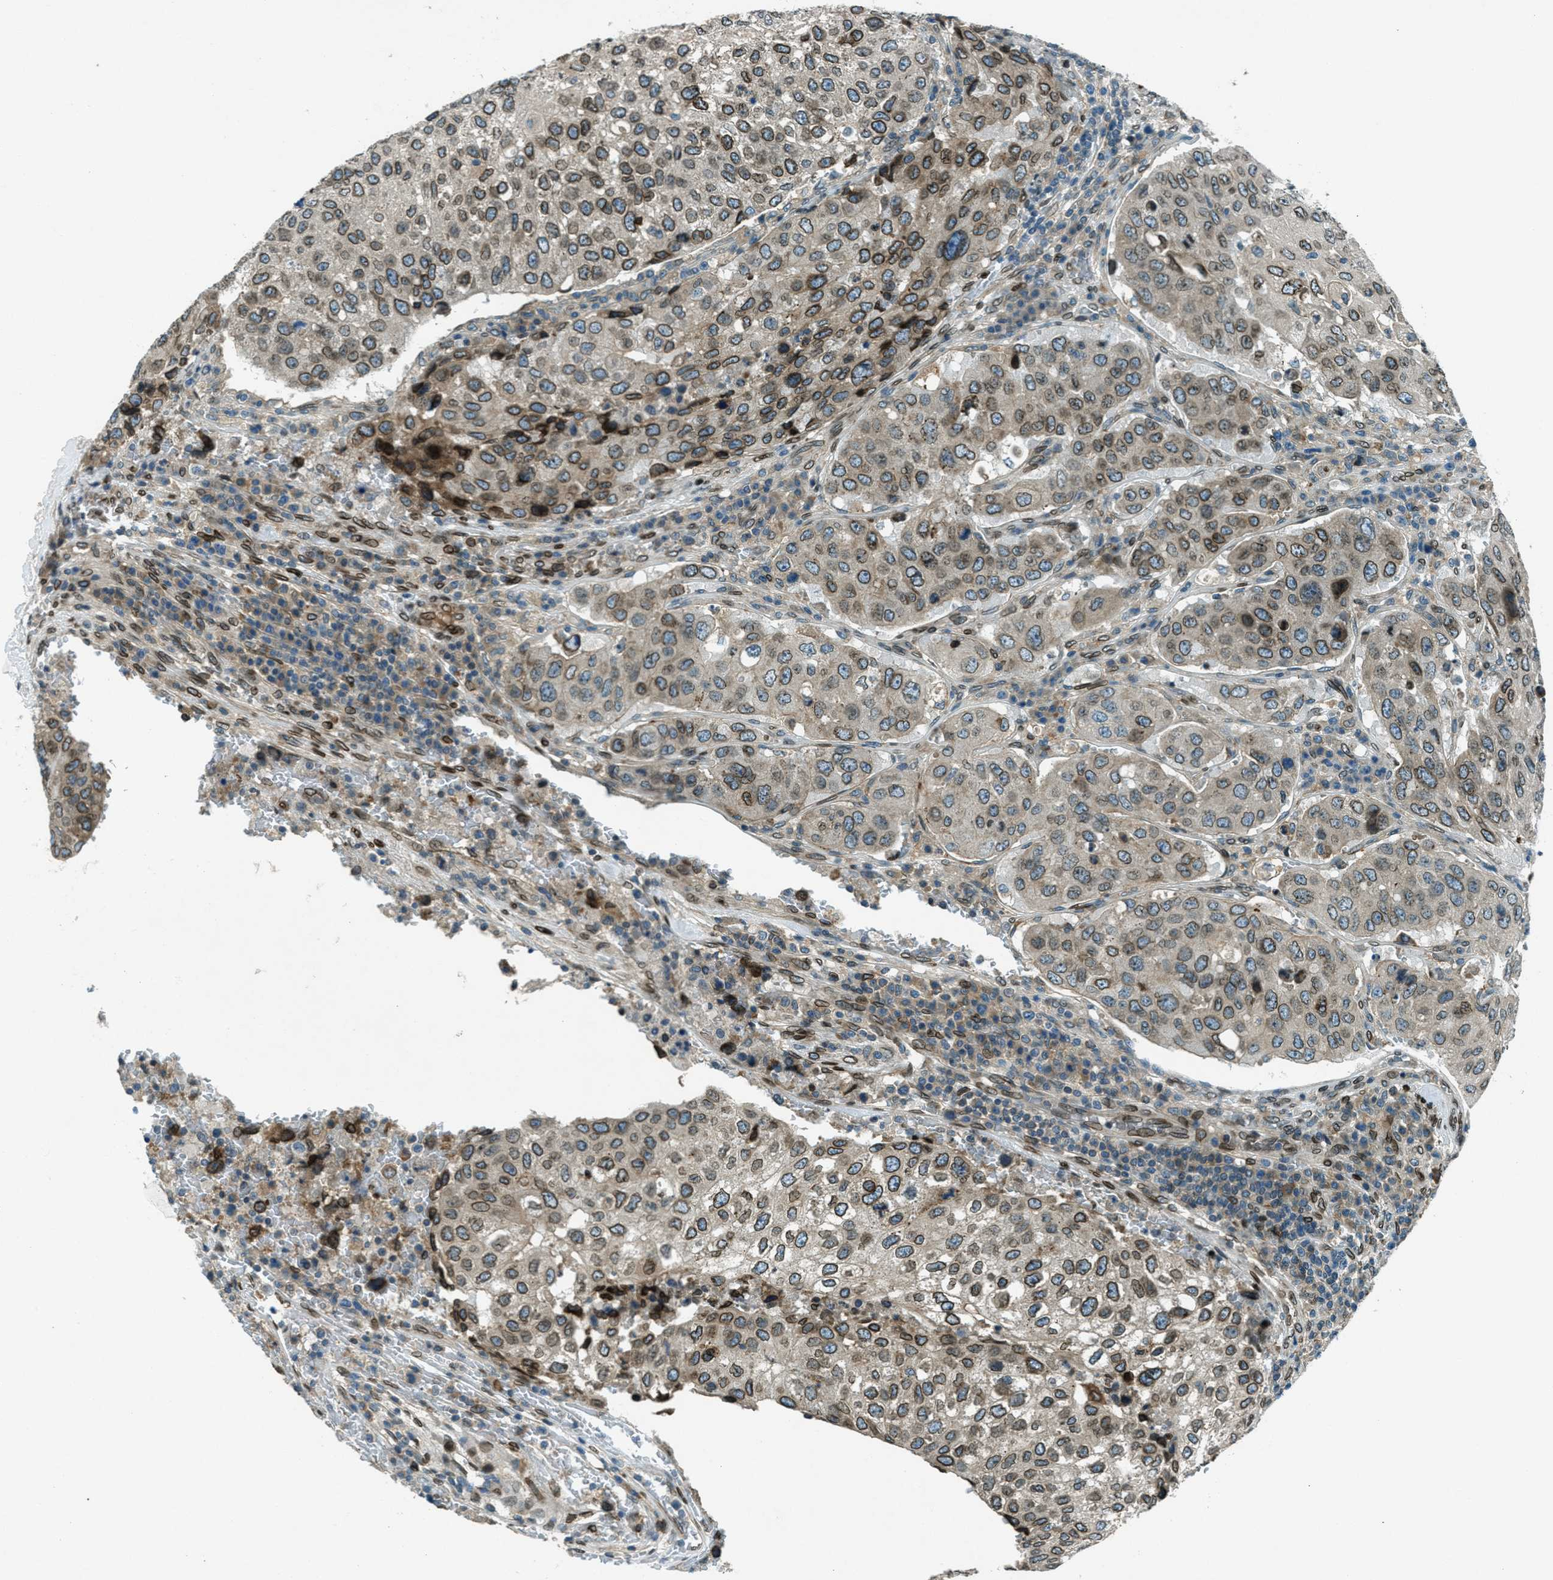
{"staining": {"intensity": "moderate", "quantity": ">75%", "location": "cytoplasmic/membranous,nuclear"}, "tissue": "urothelial cancer", "cell_type": "Tumor cells", "image_type": "cancer", "snomed": [{"axis": "morphology", "description": "Urothelial carcinoma, High grade"}, {"axis": "topography", "description": "Lymph node"}, {"axis": "topography", "description": "Urinary bladder"}], "caption": "This histopathology image demonstrates IHC staining of high-grade urothelial carcinoma, with medium moderate cytoplasmic/membranous and nuclear expression in approximately >75% of tumor cells.", "gene": "LEMD2", "patient": {"sex": "male", "age": 51}}